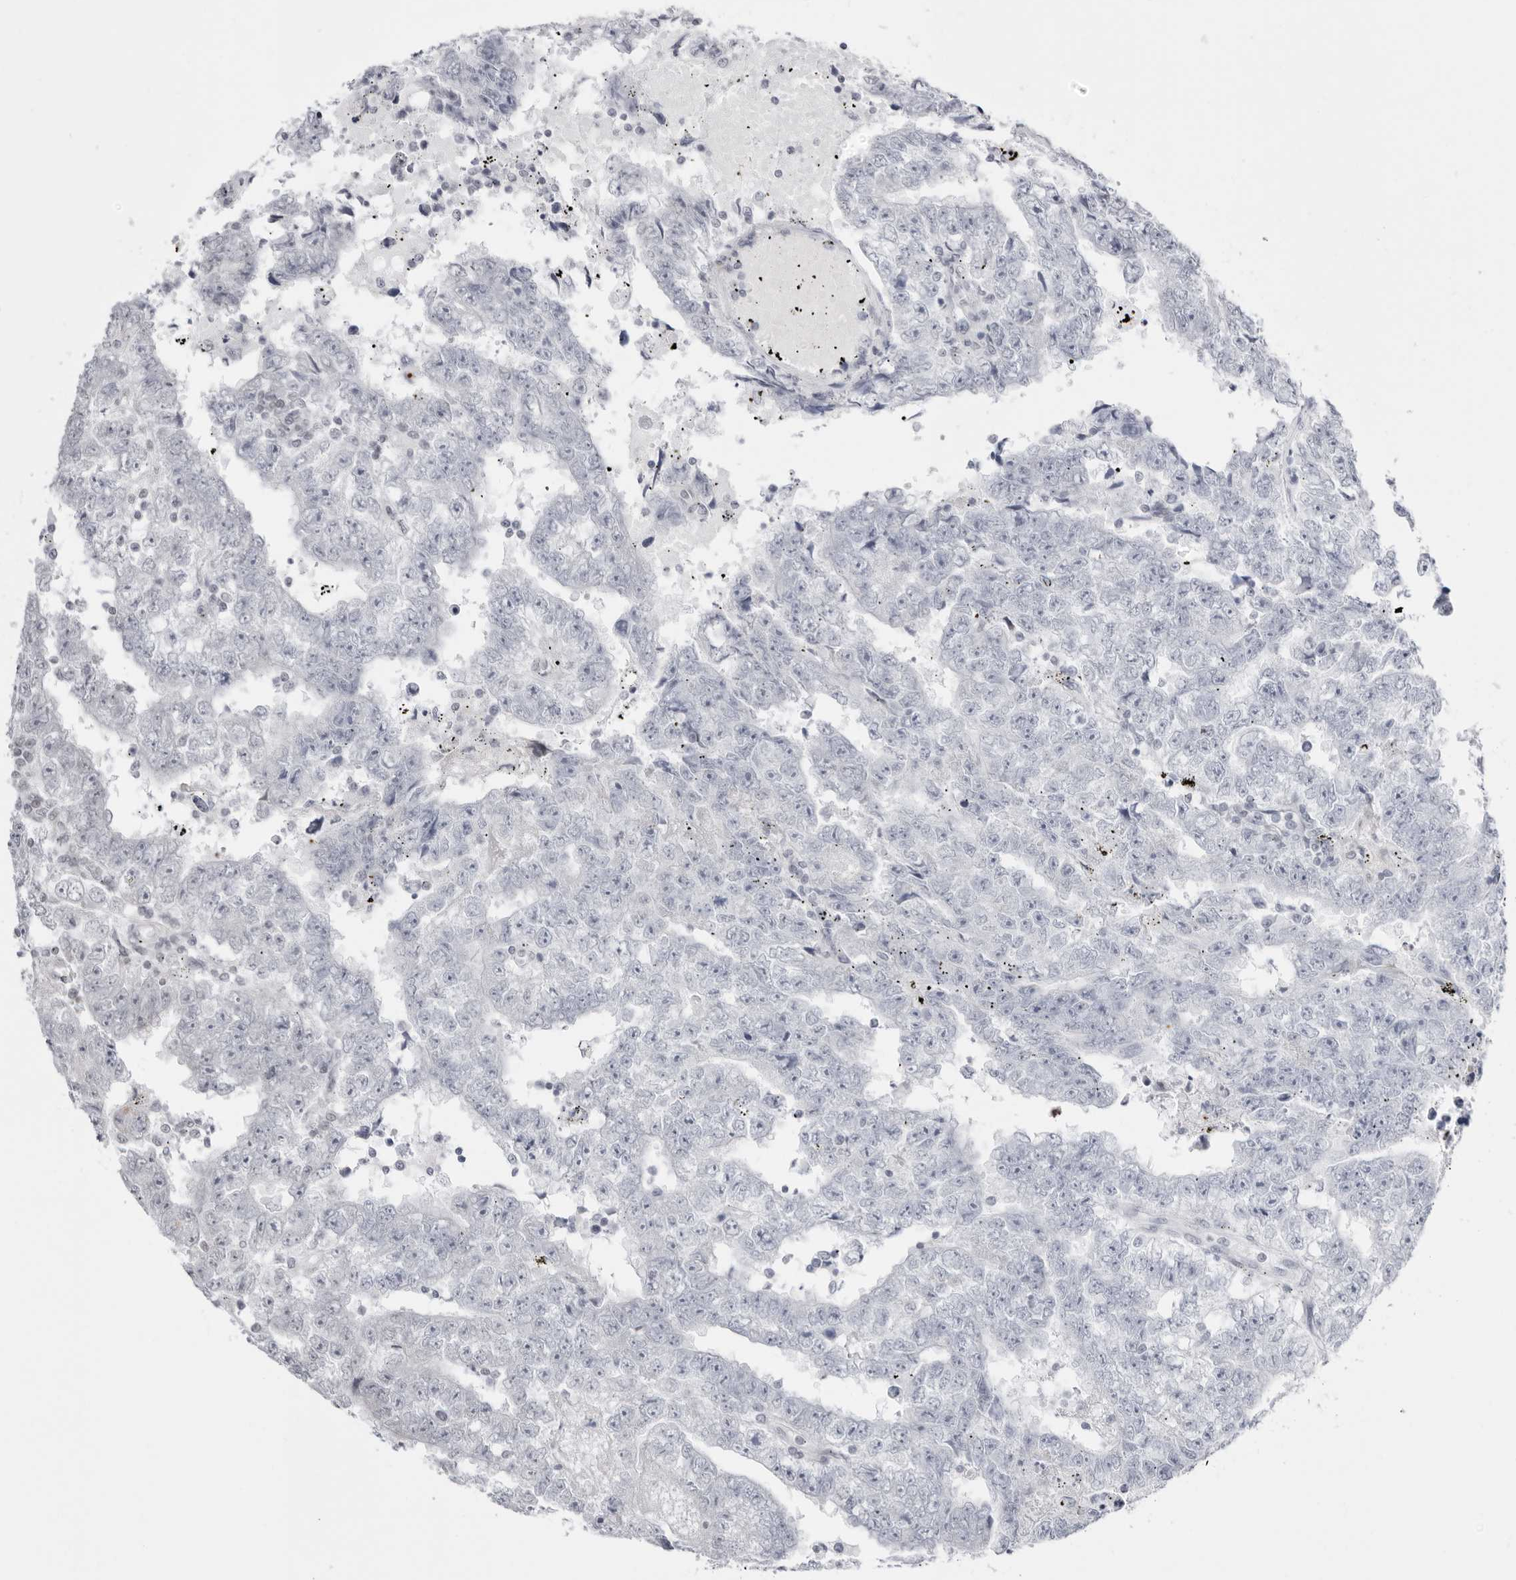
{"staining": {"intensity": "negative", "quantity": "none", "location": "none"}, "tissue": "testis cancer", "cell_type": "Tumor cells", "image_type": "cancer", "snomed": [{"axis": "morphology", "description": "Carcinoma, Embryonal, NOS"}, {"axis": "topography", "description": "Testis"}], "caption": "The image shows no significant expression in tumor cells of testis cancer.", "gene": "PPP2R5C", "patient": {"sex": "male", "age": 25}}